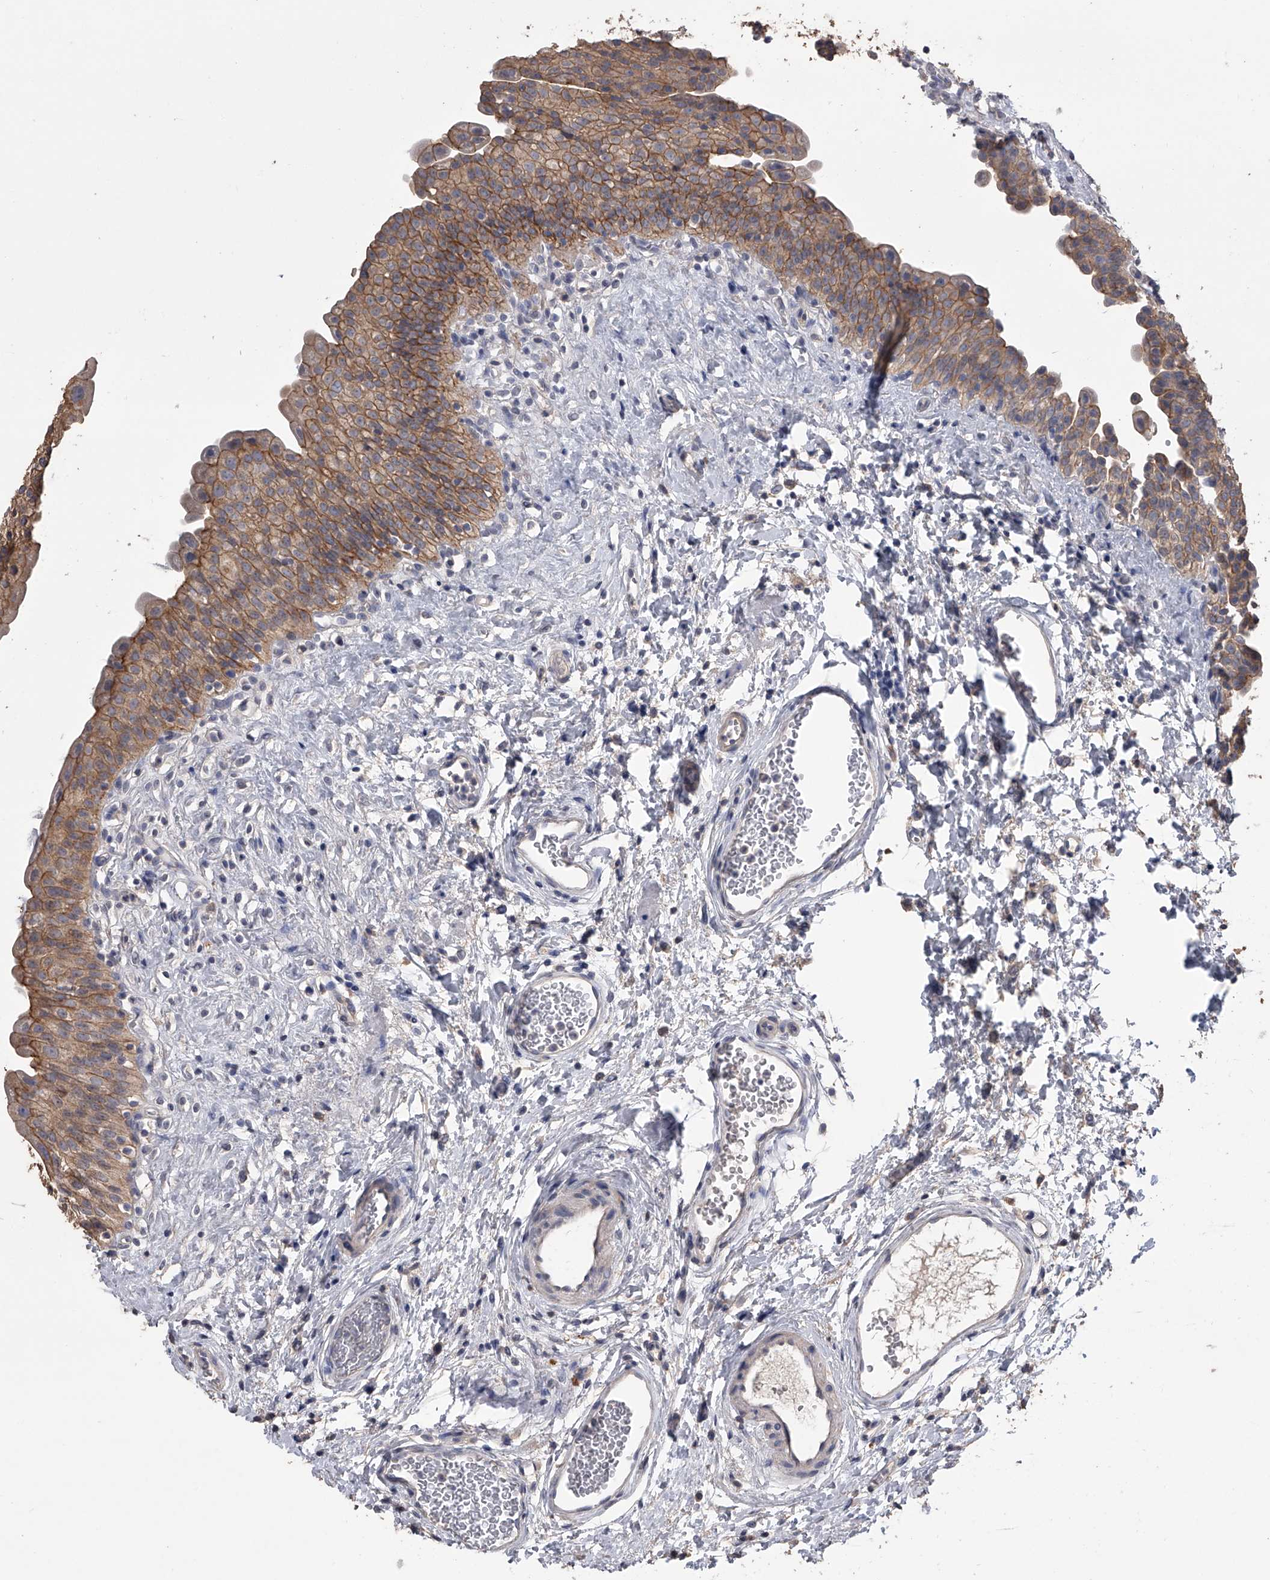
{"staining": {"intensity": "moderate", "quantity": ">75%", "location": "cytoplasmic/membranous"}, "tissue": "urinary bladder", "cell_type": "Urothelial cells", "image_type": "normal", "snomed": [{"axis": "morphology", "description": "Normal tissue, NOS"}, {"axis": "topography", "description": "Urinary bladder"}], "caption": "Moderate cytoplasmic/membranous positivity for a protein is seen in about >75% of urothelial cells of unremarkable urinary bladder using immunohistochemistry (IHC).", "gene": "ZNF343", "patient": {"sex": "male", "age": 51}}